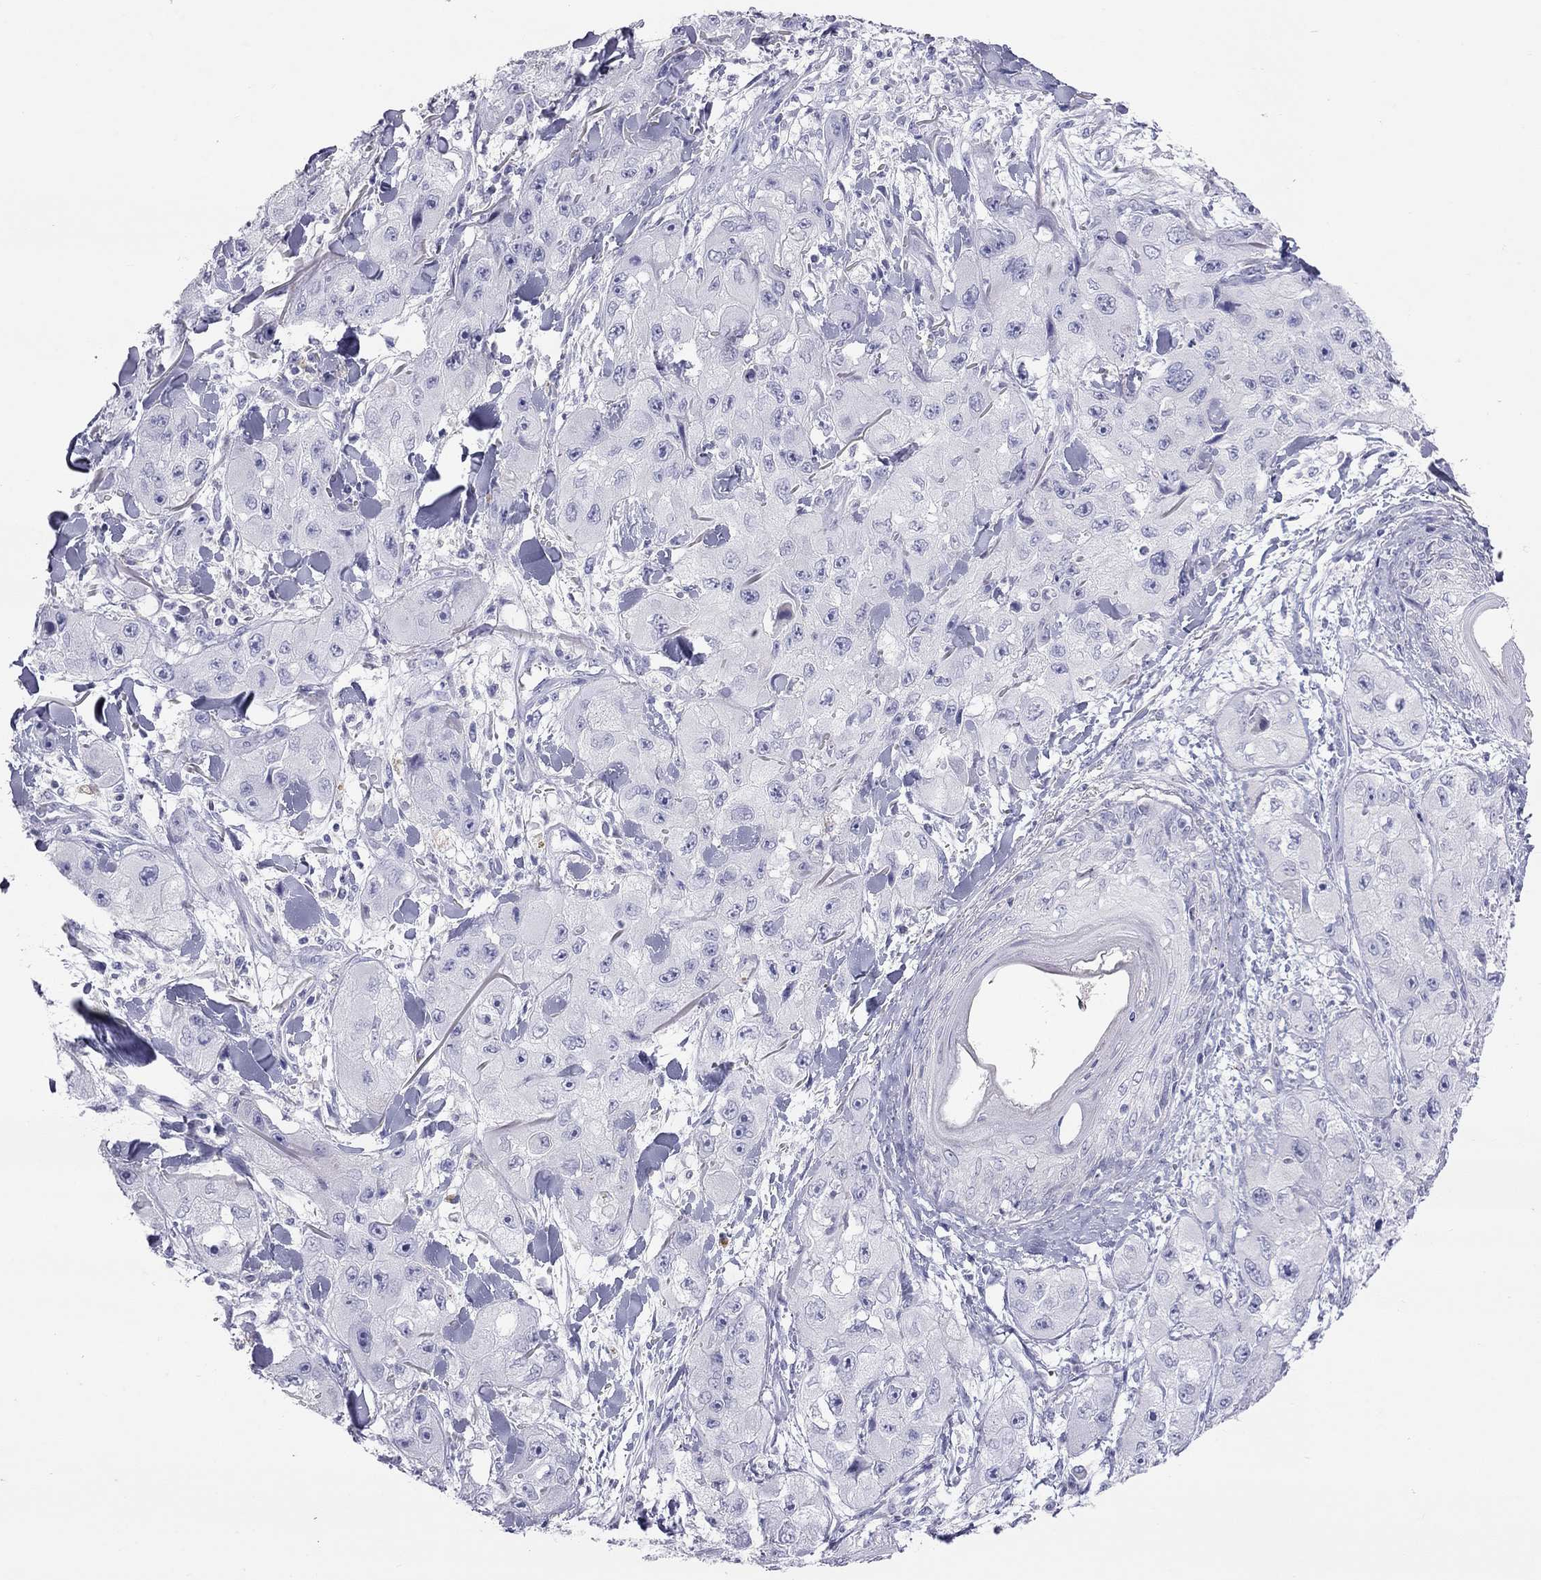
{"staining": {"intensity": "negative", "quantity": "none", "location": "none"}, "tissue": "skin cancer", "cell_type": "Tumor cells", "image_type": "cancer", "snomed": [{"axis": "morphology", "description": "Squamous cell carcinoma, NOS"}, {"axis": "topography", "description": "Skin"}, {"axis": "topography", "description": "Subcutis"}], "caption": "A micrograph of skin cancer stained for a protein demonstrates no brown staining in tumor cells. (DAB IHC visualized using brightfield microscopy, high magnification).", "gene": "MUC16", "patient": {"sex": "male", "age": 73}}